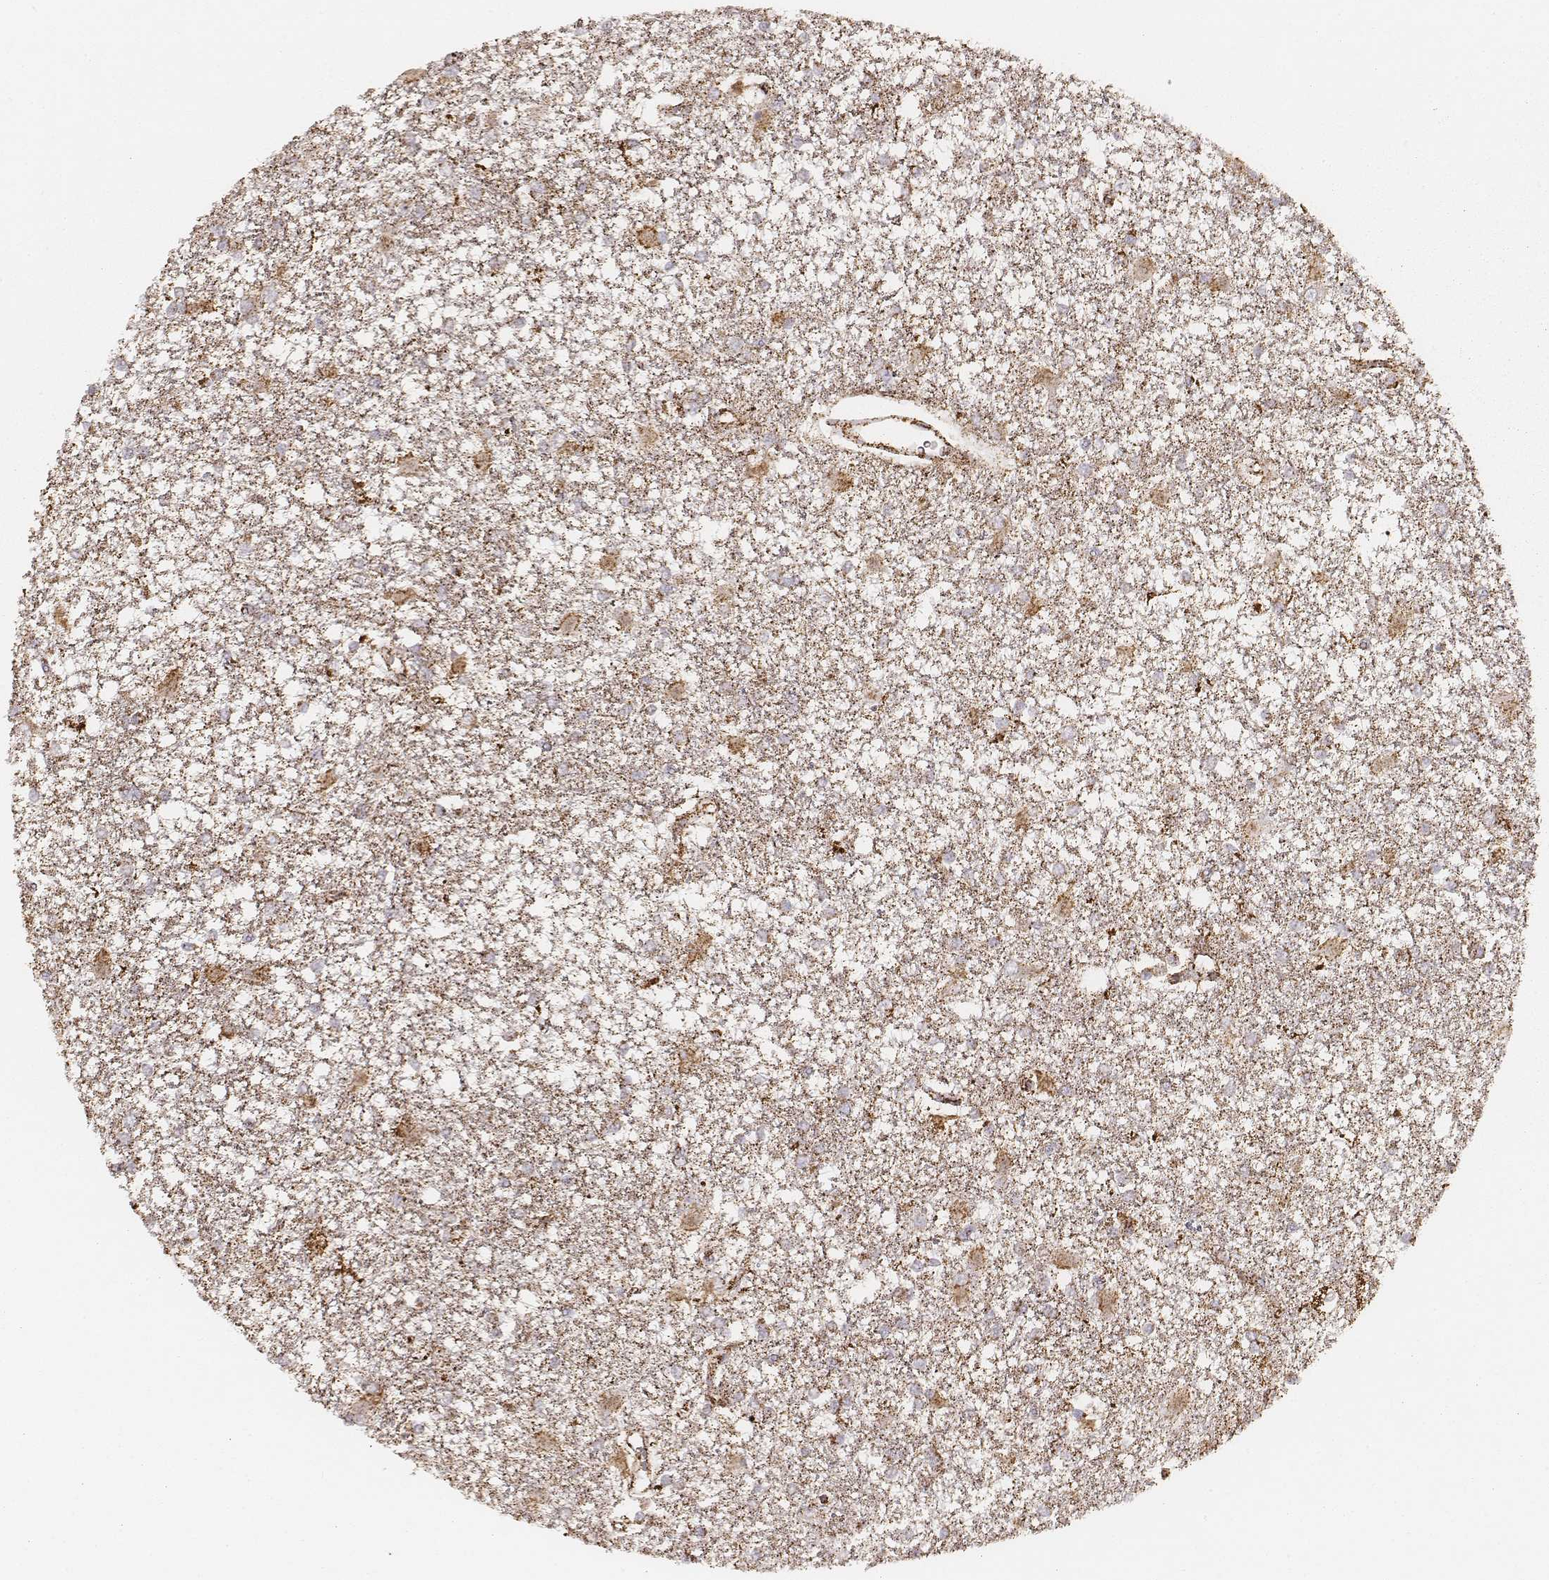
{"staining": {"intensity": "moderate", "quantity": ">75%", "location": "cytoplasmic/membranous"}, "tissue": "glioma", "cell_type": "Tumor cells", "image_type": "cancer", "snomed": [{"axis": "morphology", "description": "Glioma, malignant, High grade"}, {"axis": "topography", "description": "Cerebral cortex"}], "caption": "Immunohistochemical staining of malignant high-grade glioma displays moderate cytoplasmic/membranous protein expression in about >75% of tumor cells.", "gene": "CS", "patient": {"sex": "male", "age": 79}}